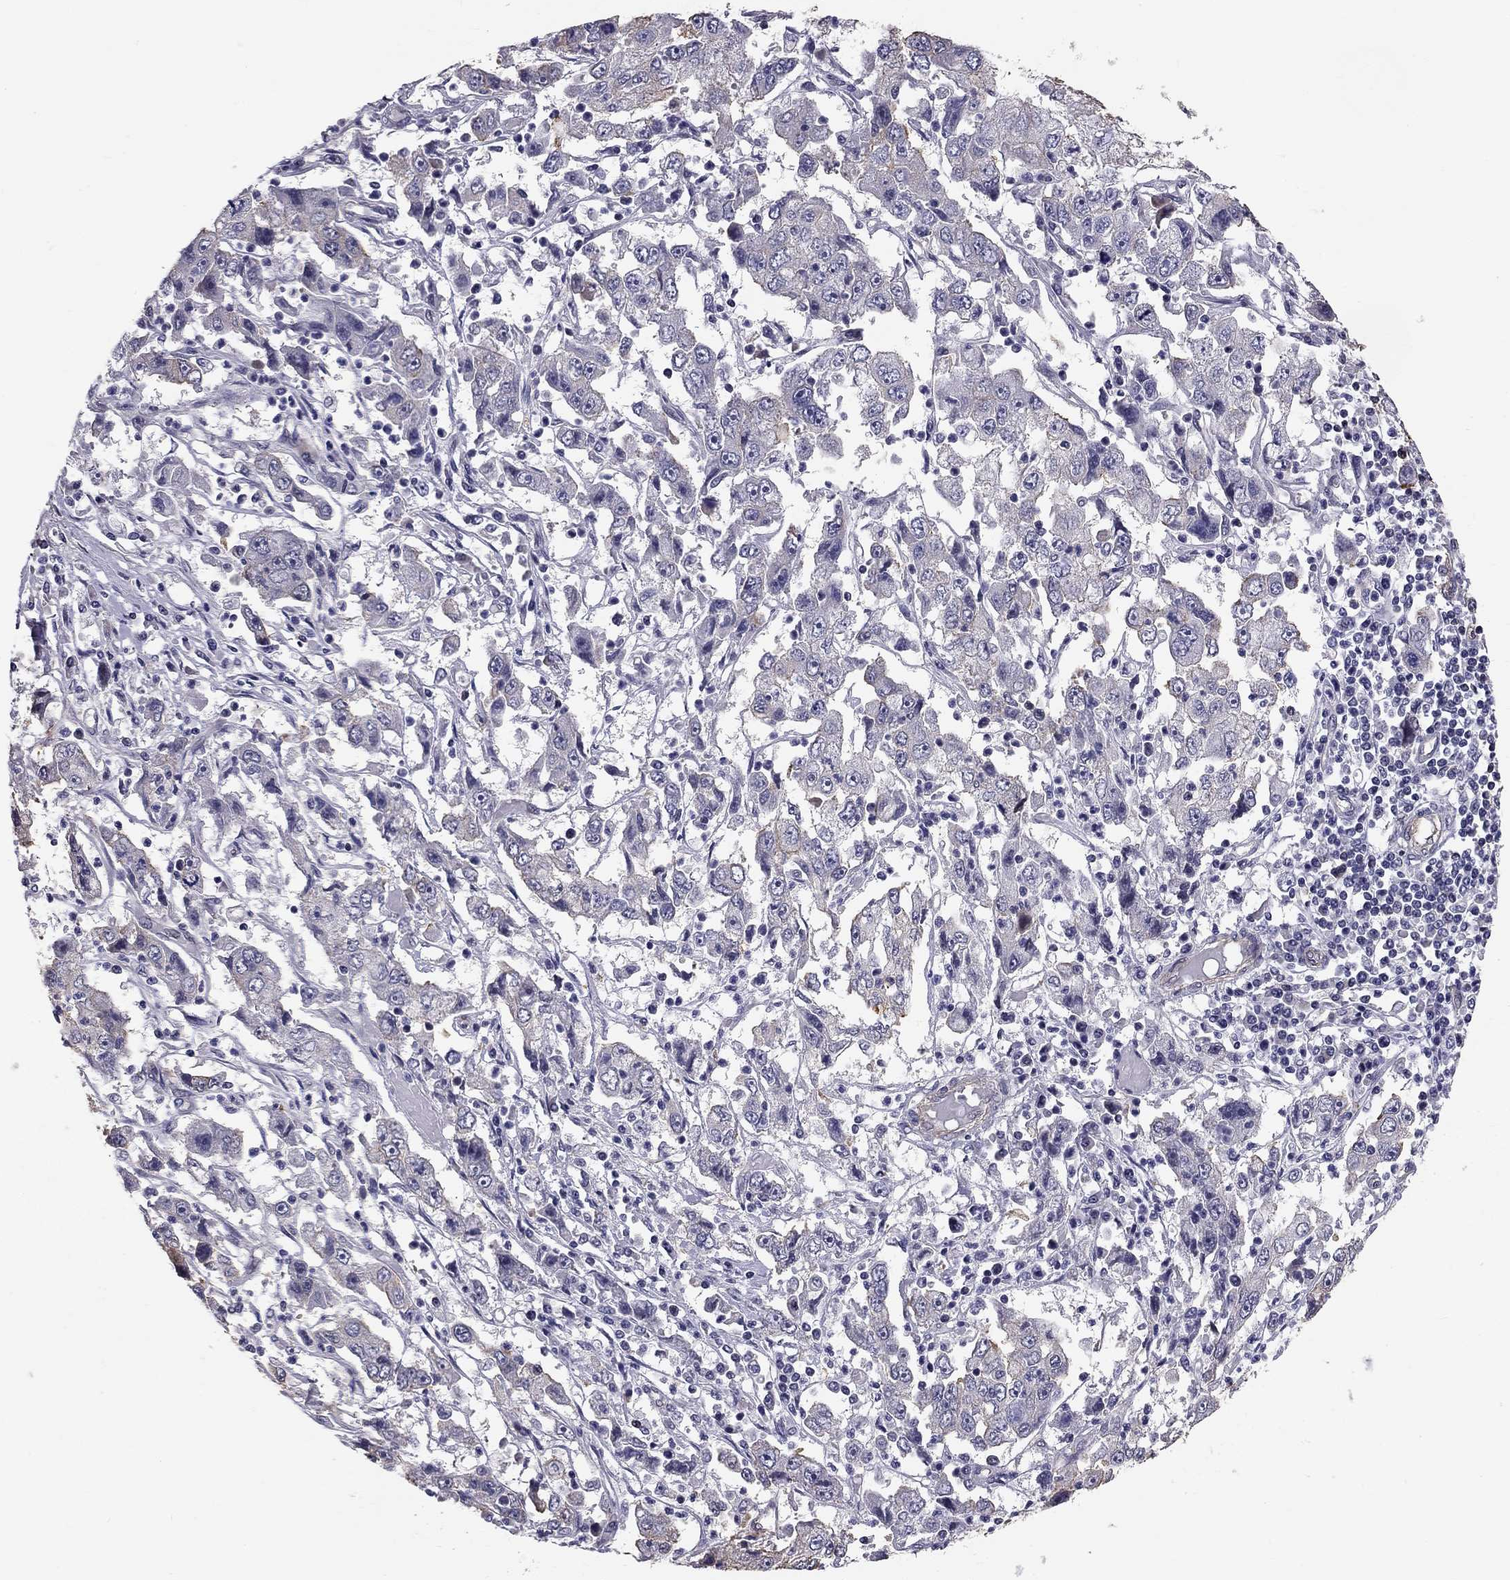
{"staining": {"intensity": "negative", "quantity": "none", "location": "none"}, "tissue": "cervical cancer", "cell_type": "Tumor cells", "image_type": "cancer", "snomed": [{"axis": "morphology", "description": "Squamous cell carcinoma, NOS"}, {"axis": "topography", "description": "Cervix"}], "caption": "A high-resolution image shows immunohistochemistry staining of squamous cell carcinoma (cervical), which displays no significant expression in tumor cells. The staining is performed using DAB brown chromogen with nuclei counter-stained in using hematoxylin.", "gene": "GJB4", "patient": {"sex": "female", "age": 36}}